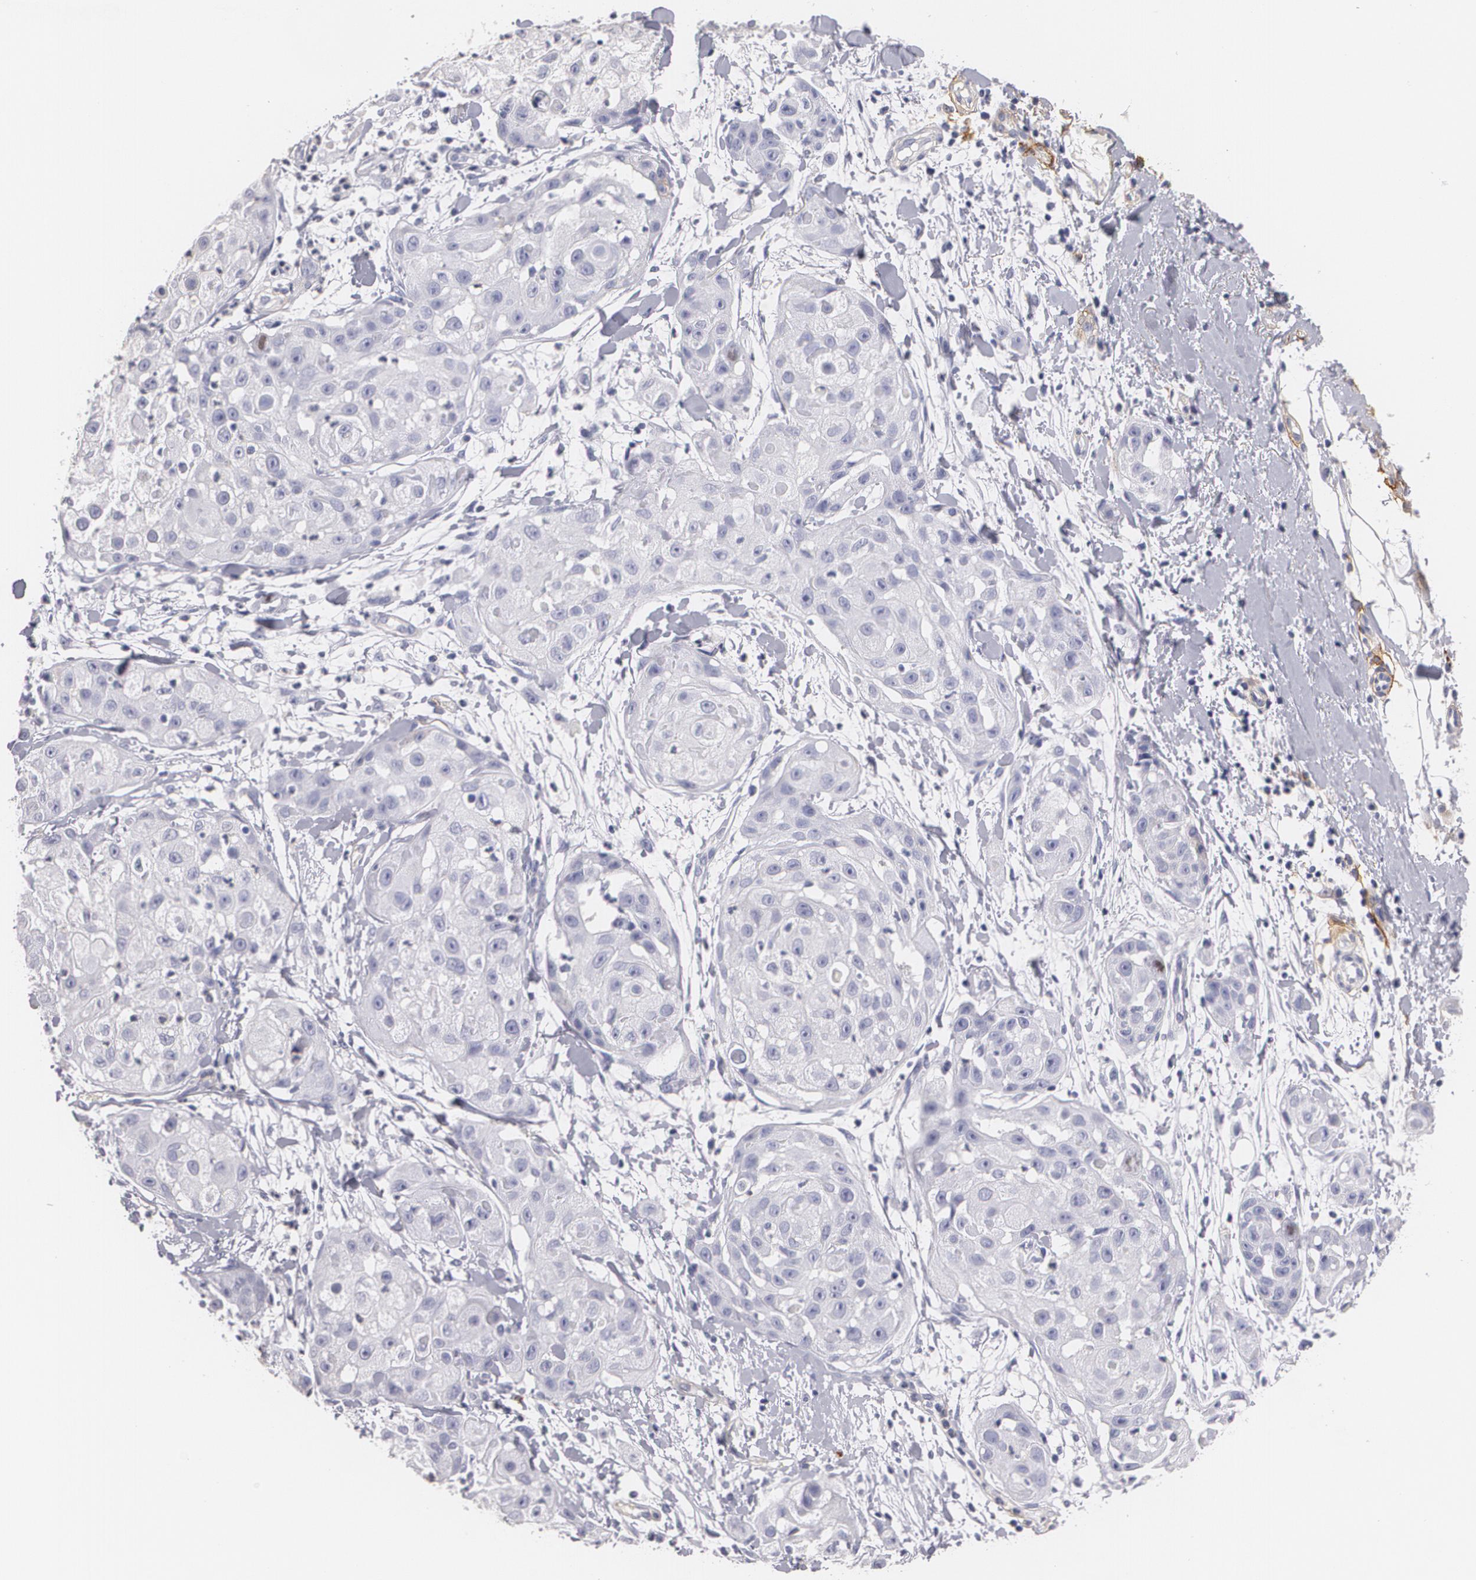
{"staining": {"intensity": "negative", "quantity": "none", "location": "none"}, "tissue": "skin cancer", "cell_type": "Tumor cells", "image_type": "cancer", "snomed": [{"axis": "morphology", "description": "Squamous cell carcinoma, NOS"}, {"axis": "topography", "description": "Skin"}], "caption": "Immunohistochemistry of human squamous cell carcinoma (skin) reveals no positivity in tumor cells.", "gene": "NGFR", "patient": {"sex": "female", "age": 57}}